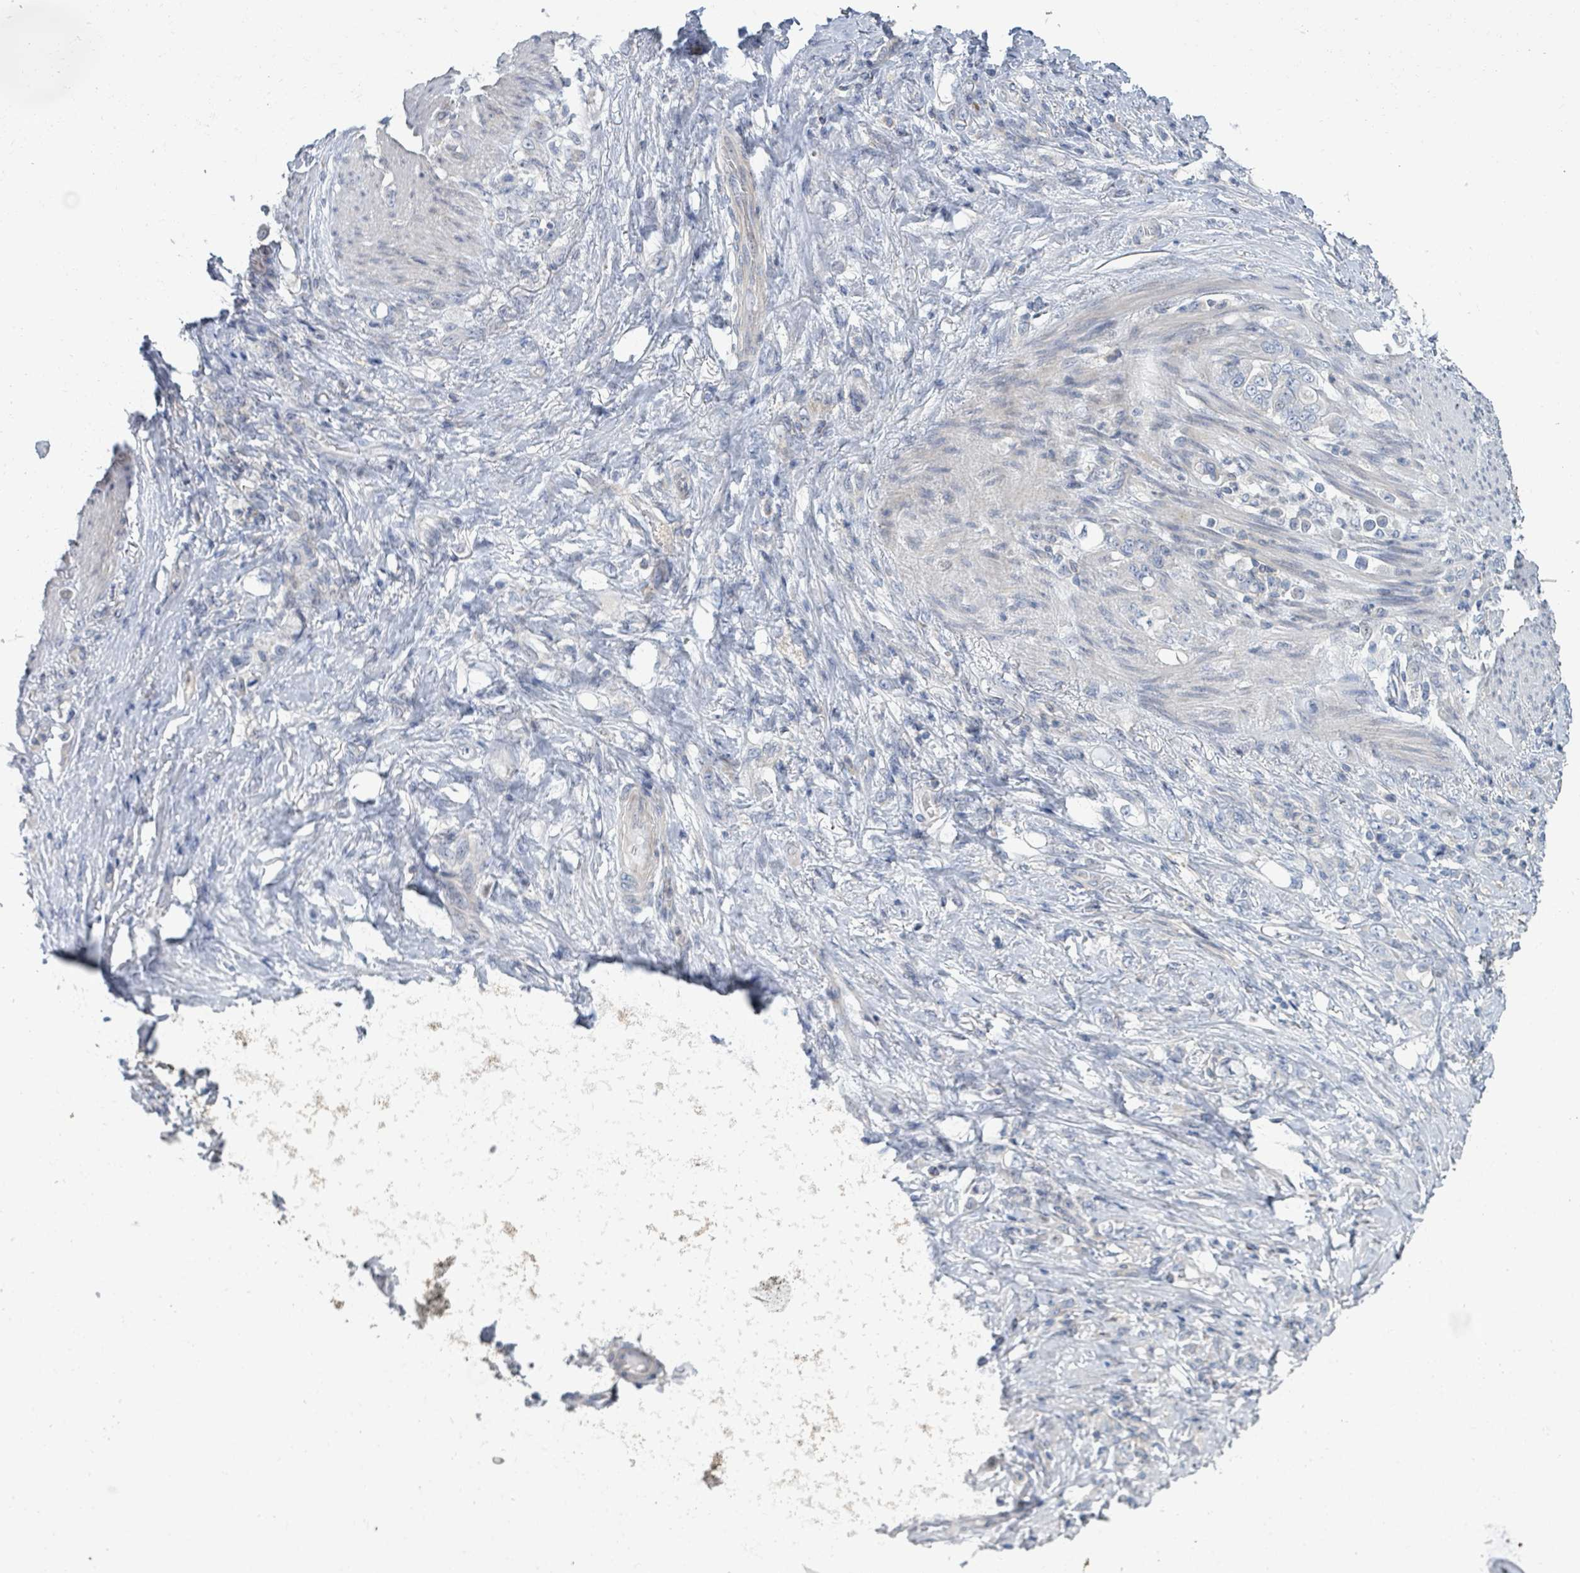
{"staining": {"intensity": "negative", "quantity": "none", "location": "none"}, "tissue": "stomach cancer", "cell_type": "Tumor cells", "image_type": "cancer", "snomed": [{"axis": "morphology", "description": "Adenocarcinoma, NOS"}, {"axis": "topography", "description": "Stomach"}], "caption": "Immunohistochemistry (IHC) histopathology image of stomach adenocarcinoma stained for a protein (brown), which demonstrates no expression in tumor cells.", "gene": "DGKZ", "patient": {"sex": "female", "age": 79}}